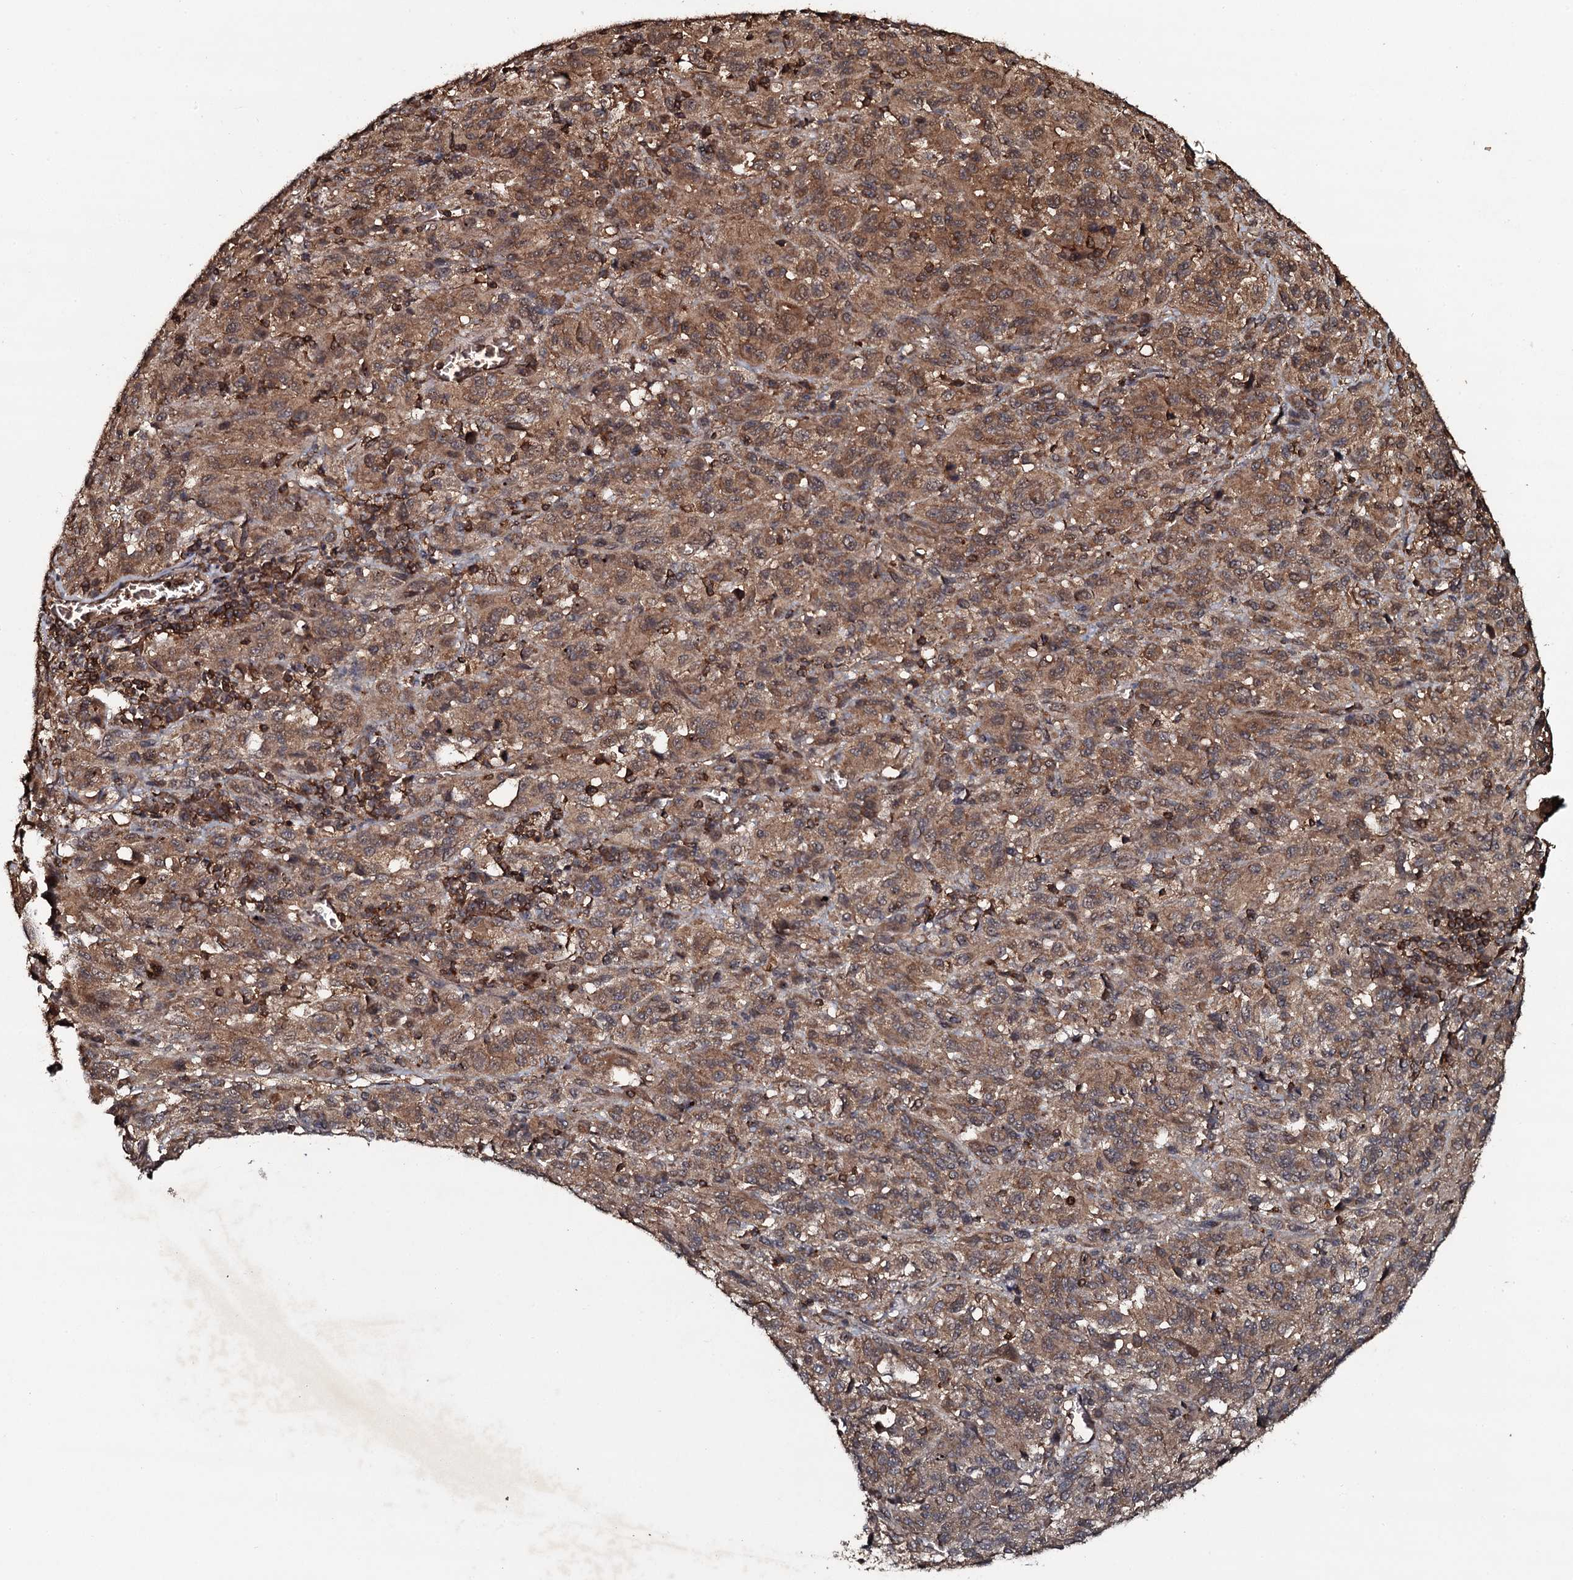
{"staining": {"intensity": "moderate", "quantity": ">75%", "location": "cytoplasmic/membranous,nuclear"}, "tissue": "melanoma", "cell_type": "Tumor cells", "image_type": "cancer", "snomed": [{"axis": "morphology", "description": "Malignant melanoma, Metastatic site"}, {"axis": "topography", "description": "Lung"}], "caption": "Protein expression analysis of human melanoma reveals moderate cytoplasmic/membranous and nuclear positivity in about >75% of tumor cells.", "gene": "ADGRG3", "patient": {"sex": "male", "age": 64}}